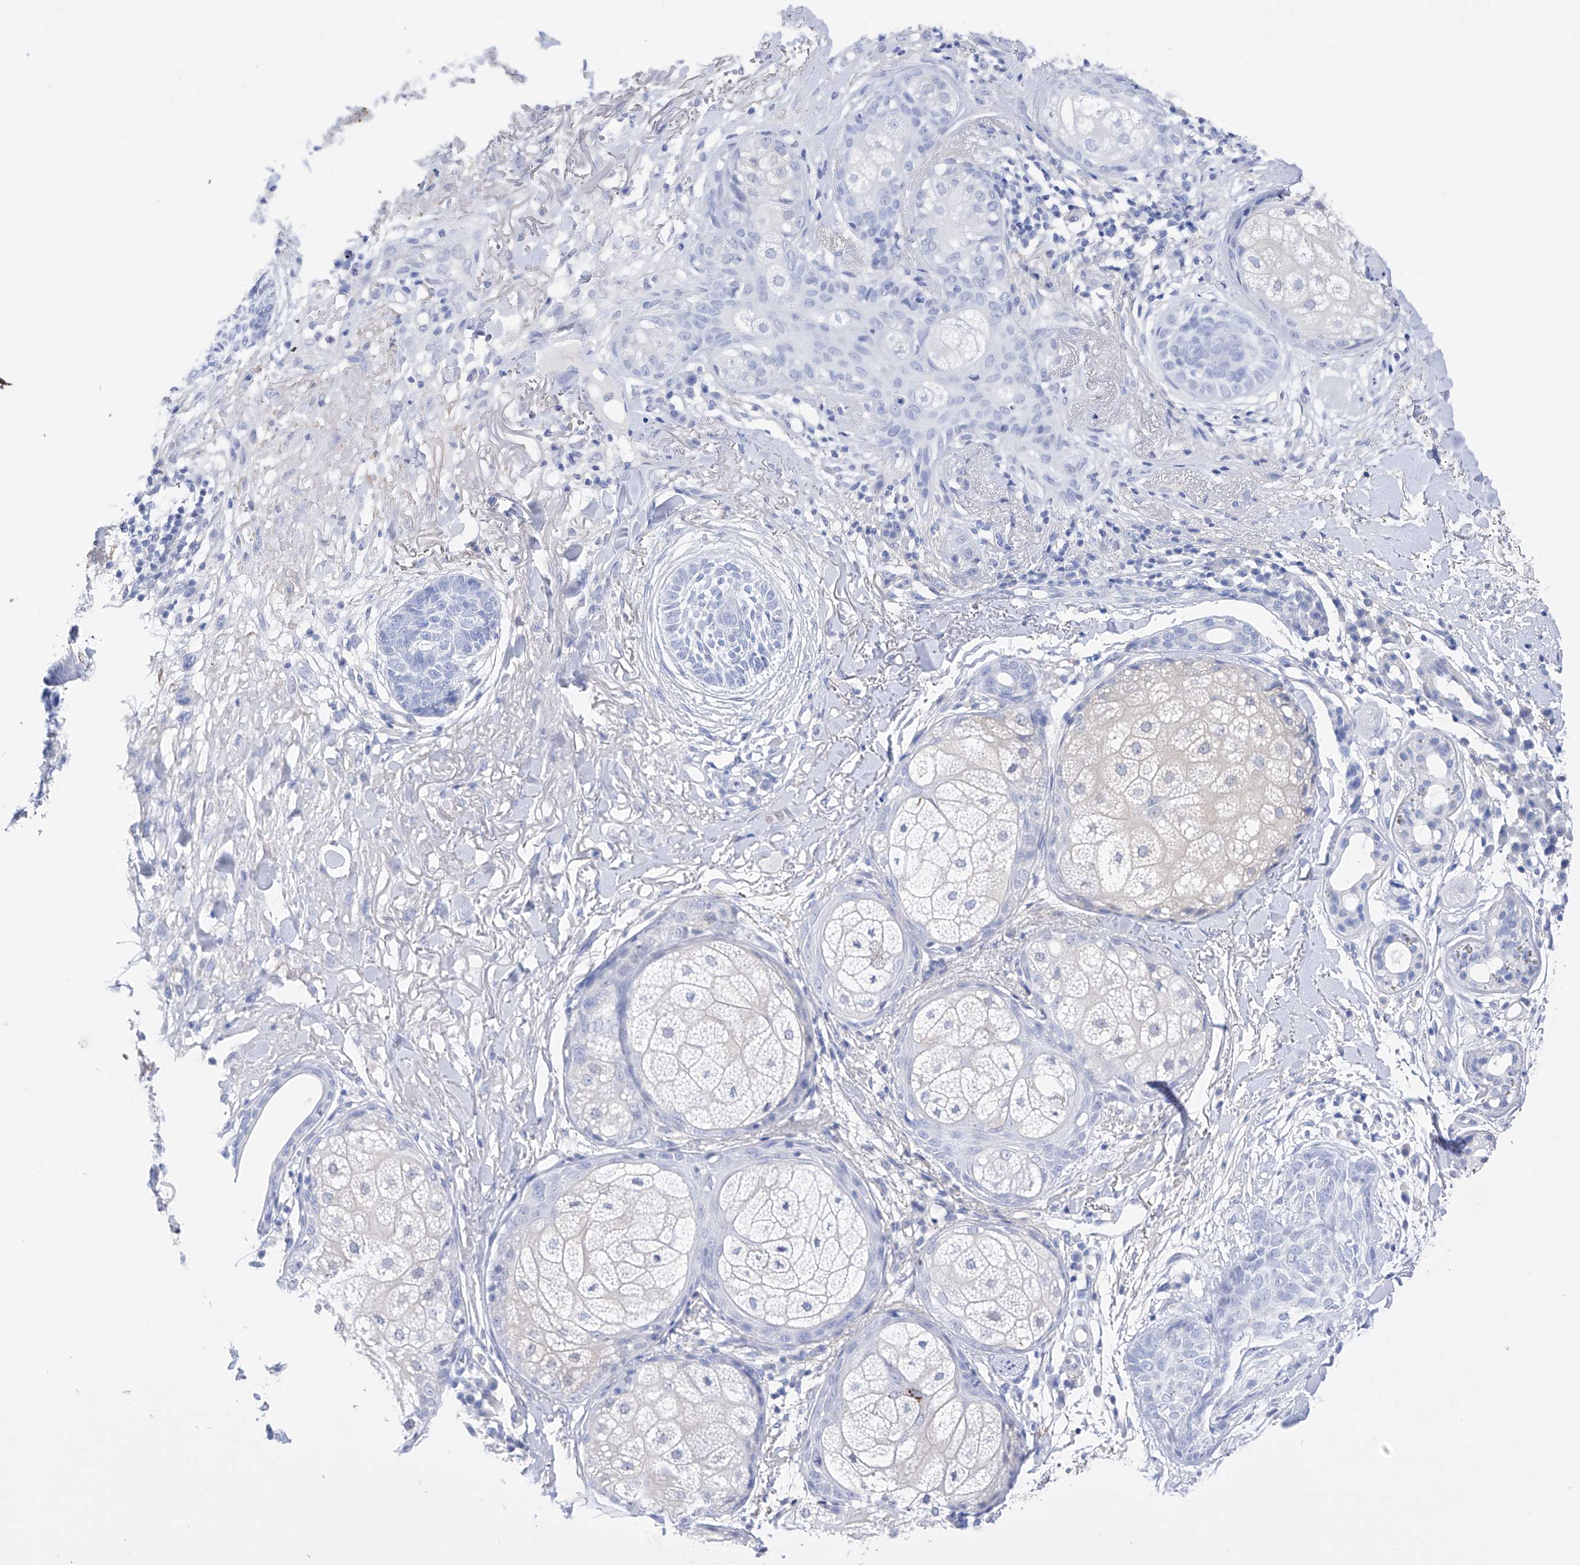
{"staining": {"intensity": "negative", "quantity": "none", "location": "none"}, "tissue": "skin cancer", "cell_type": "Tumor cells", "image_type": "cancer", "snomed": [{"axis": "morphology", "description": "Basal cell carcinoma"}, {"axis": "topography", "description": "Skin"}], "caption": "An image of human basal cell carcinoma (skin) is negative for staining in tumor cells.", "gene": "FLG", "patient": {"sex": "male", "age": 85}}